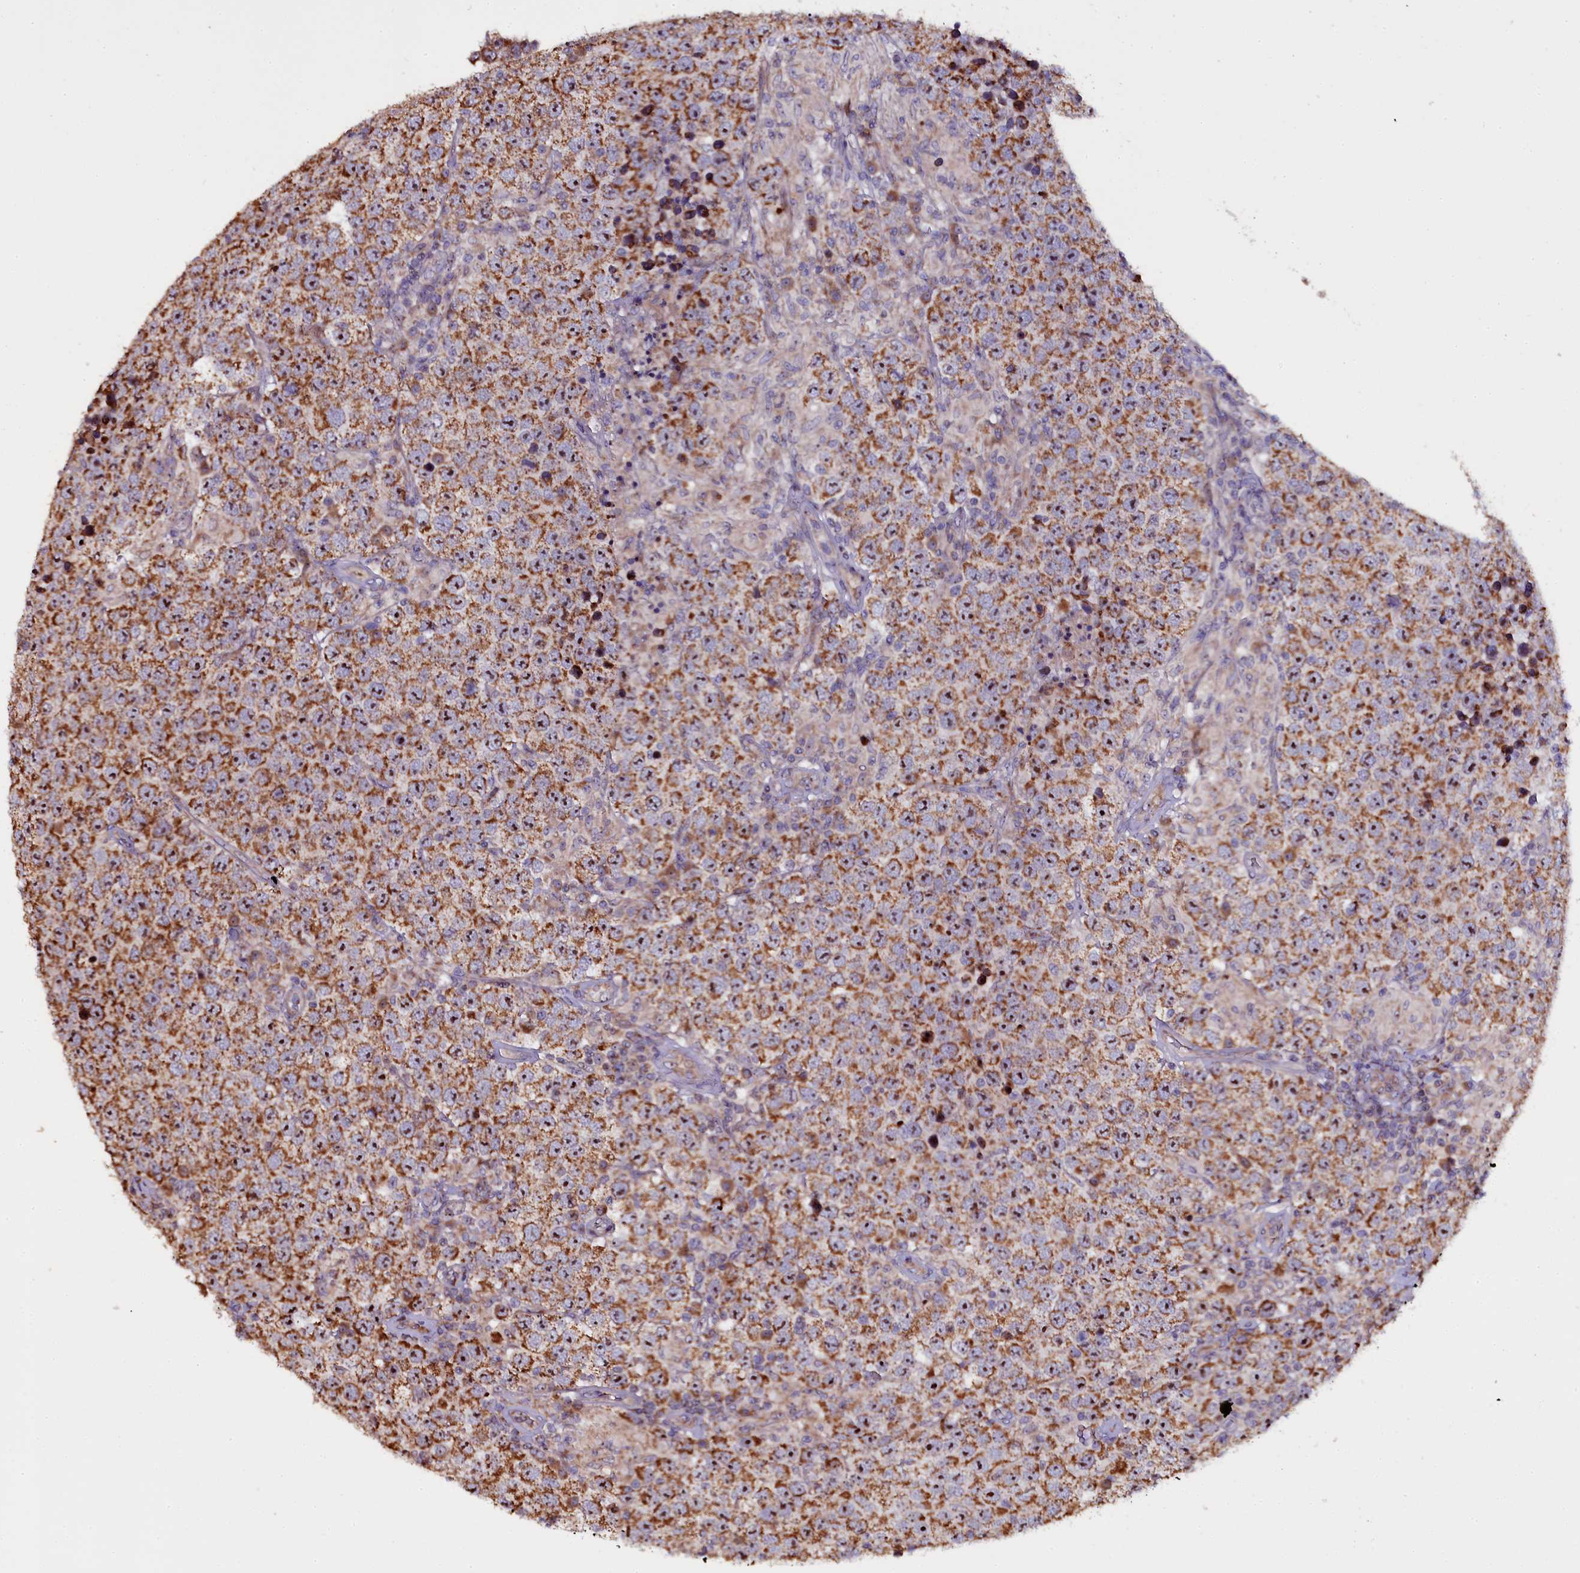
{"staining": {"intensity": "moderate", "quantity": ">75%", "location": "cytoplasmic/membranous,nuclear"}, "tissue": "testis cancer", "cell_type": "Tumor cells", "image_type": "cancer", "snomed": [{"axis": "morphology", "description": "Normal tissue, NOS"}, {"axis": "morphology", "description": "Urothelial carcinoma, High grade"}, {"axis": "morphology", "description": "Seminoma, NOS"}, {"axis": "morphology", "description": "Carcinoma, Embryonal, NOS"}, {"axis": "topography", "description": "Urinary bladder"}, {"axis": "topography", "description": "Testis"}], "caption": "High-grade urothelial carcinoma (testis) was stained to show a protein in brown. There is medium levels of moderate cytoplasmic/membranous and nuclear positivity in approximately >75% of tumor cells.", "gene": "NAA80", "patient": {"sex": "male", "age": 41}}